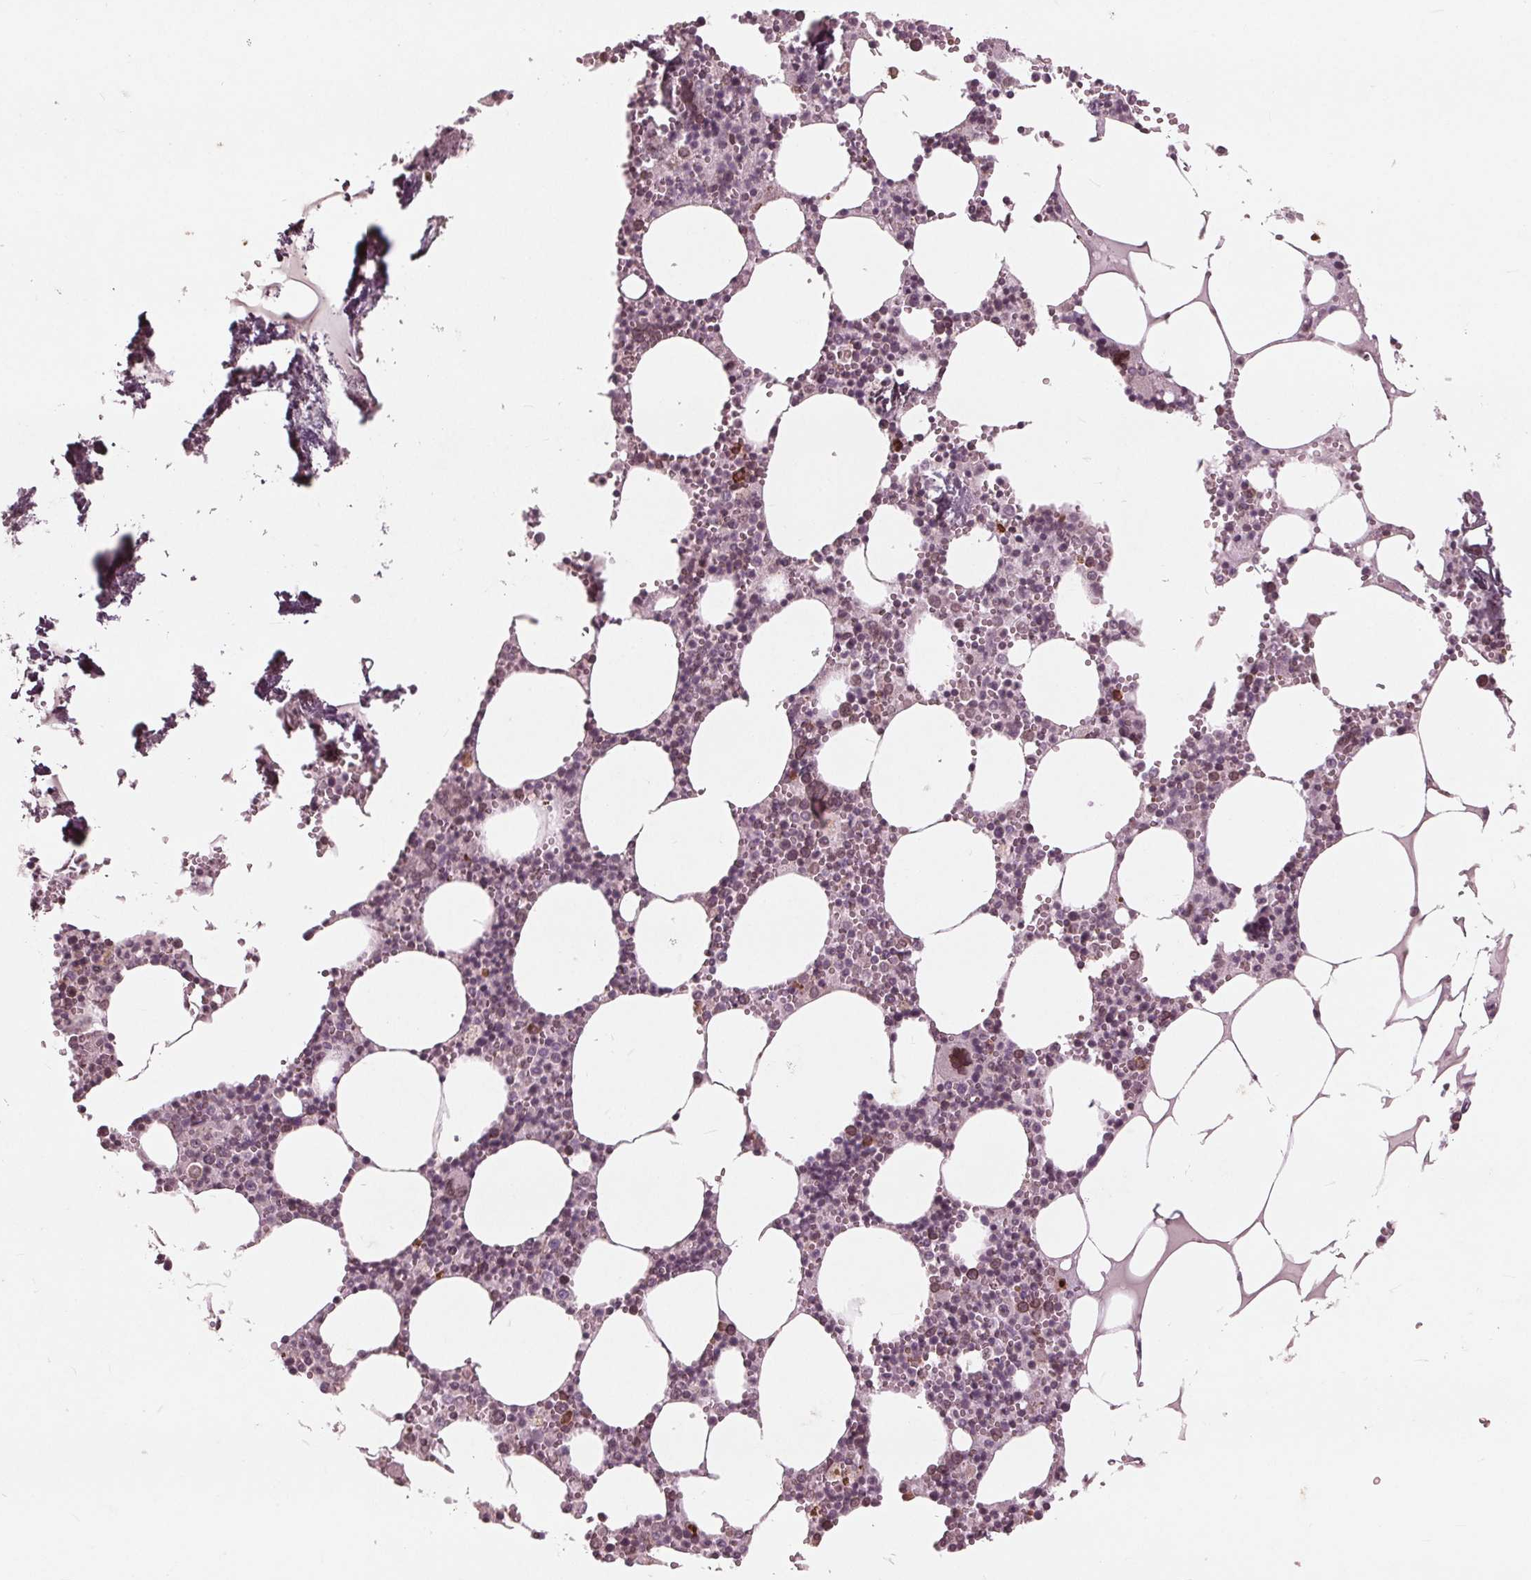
{"staining": {"intensity": "strong", "quantity": "<25%", "location": "nuclear"}, "tissue": "bone marrow", "cell_type": "Hematopoietic cells", "image_type": "normal", "snomed": [{"axis": "morphology", "description": "Normal tissue, NOS"}, {"axis": "topography", "description": "Bone marrow"}], "caption": "A high-resolution image shows IHC staining of benign bone marrow, which demonstrates strong nuclear expression in about <25% of hematopoietic cells. (brown staining indicates protein expression, while blue staining denotes nuclei).", "gene": "NUP210", "patient": {"sex": "male", "age": 54}}